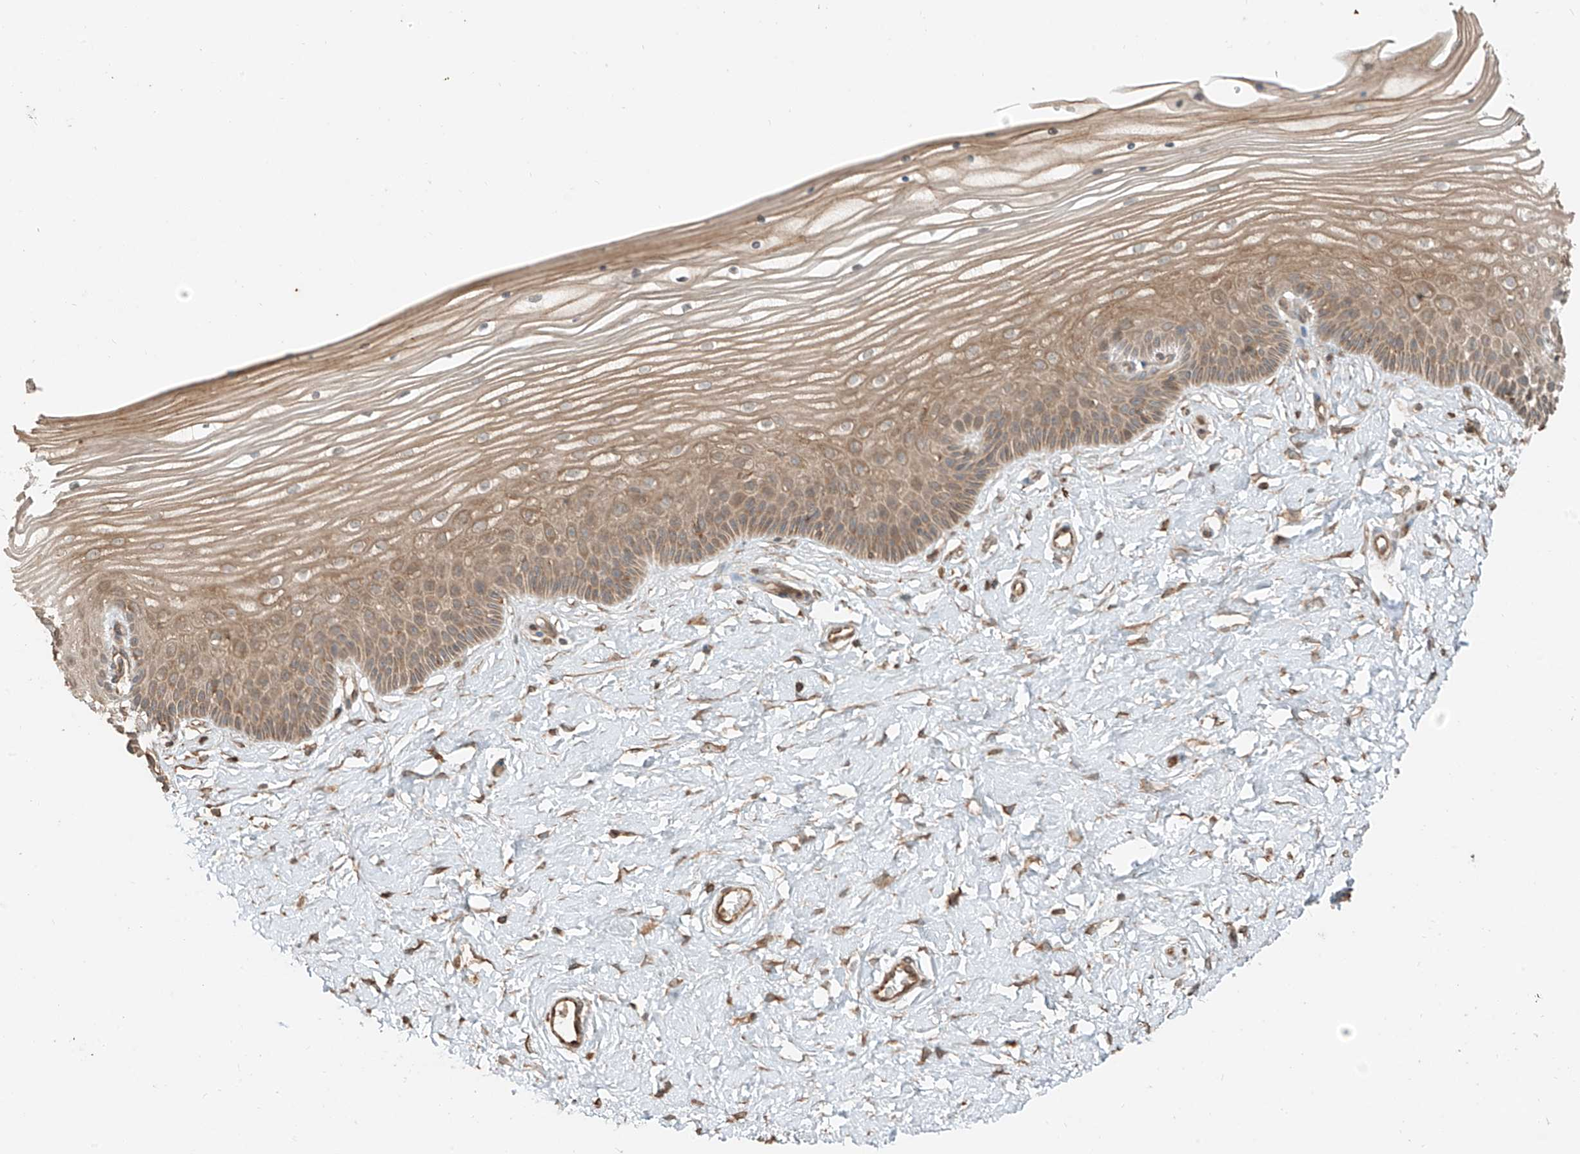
{"staining": {"intensity": "weak", "quantity": ">75%", "location": "cytoplasmic/membranous"}, "tissue": "vagina", "cell_type": "Squamous epithelial cells", "image_type": "normal", "snomed": [{"axis": "morphology", "description": "Normal tissue, NOS"}, {"axis": "topography", "description": "Vagina"}, {"axis": "topography", "description": "Cervix"}], "caption": "Weak cytoplasmic/membranous staining is present in about >75% of squamous epithelial cells in benign vagina.", "gene": "ANKZF1", "patient": {"sex": "female", "age": 40}}